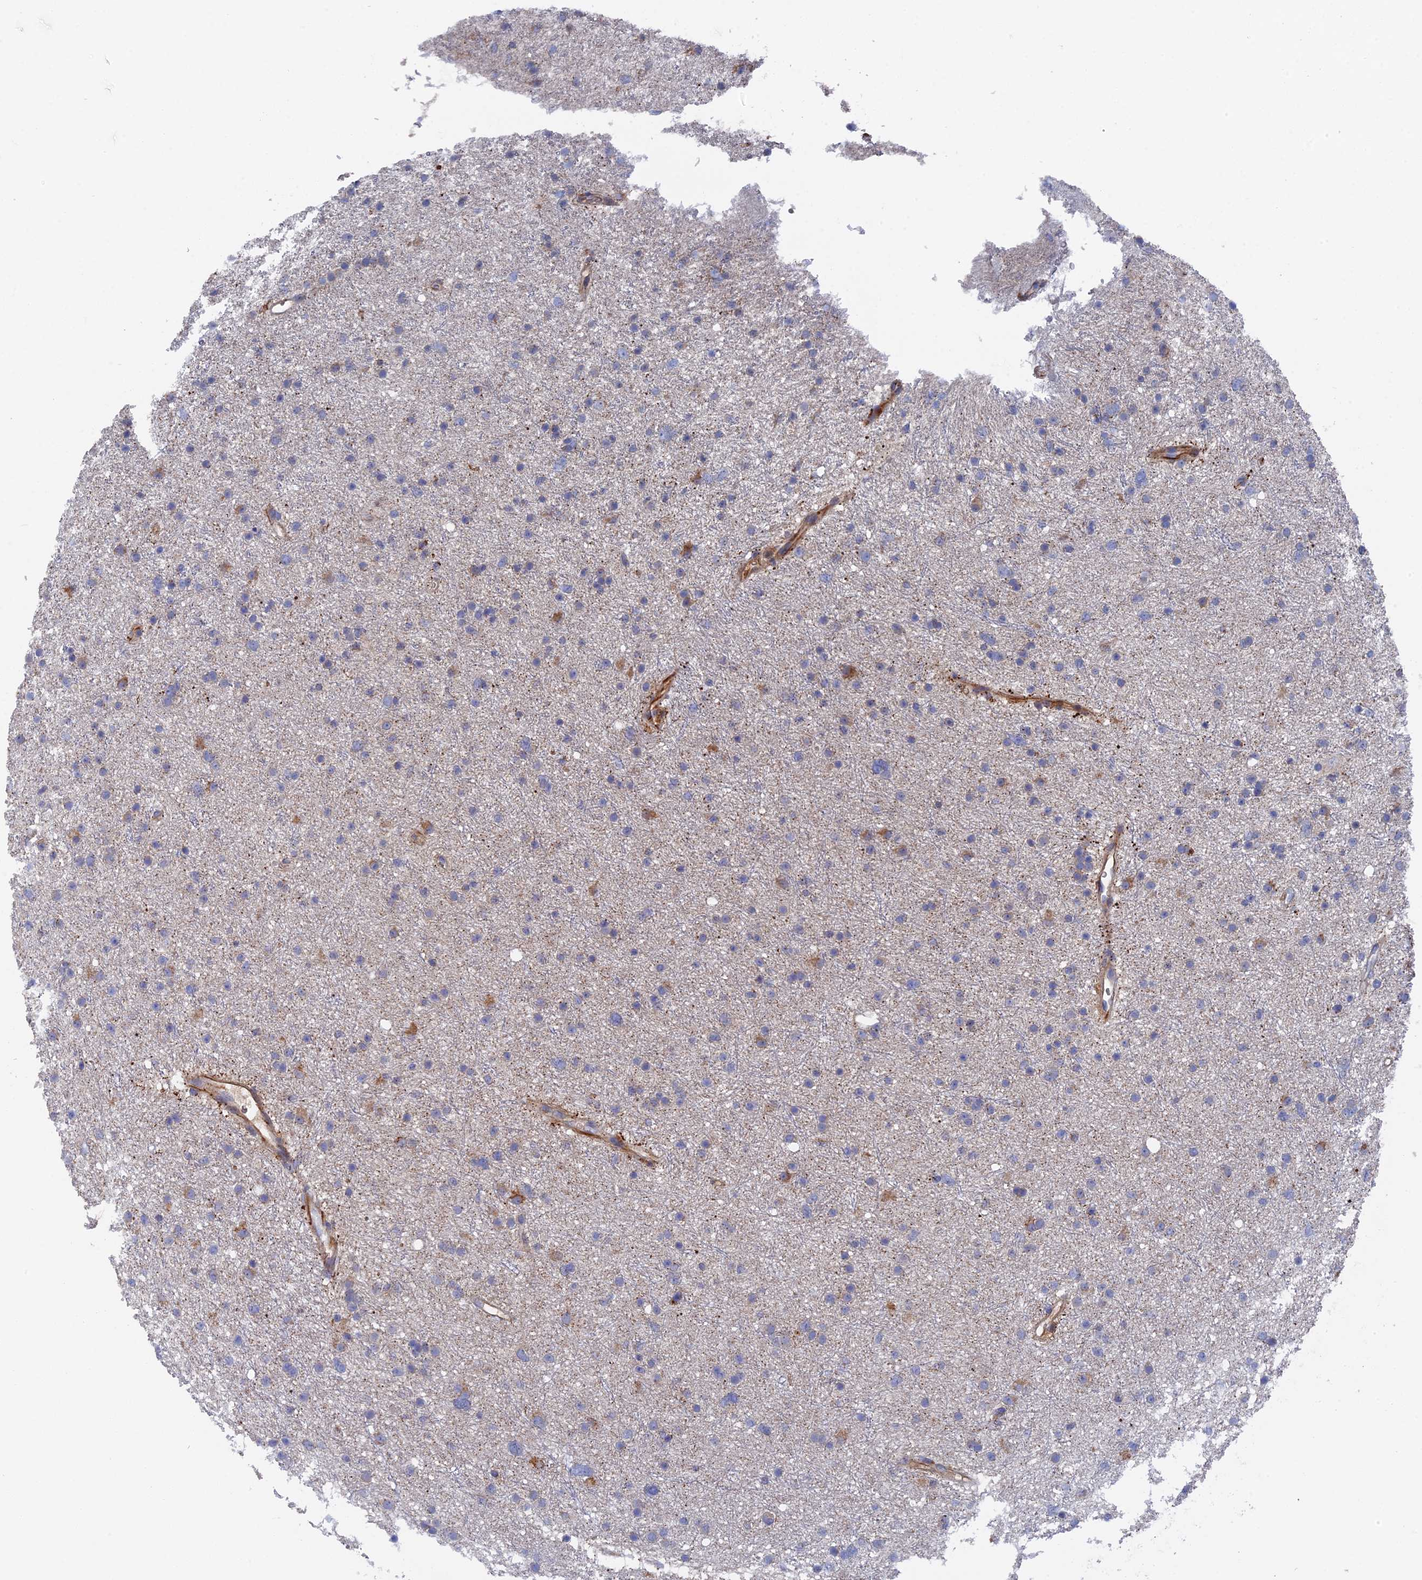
{"staining": {"intensity": "negative", "quantity": "none", "location": "none"}, "tissue": "glioma", "cell_type": "Tumor cells", "image_type": "cancer", "snomed": [{"axis": "morphology", "description": "Glioma, malignant, Low grade"}, {"axis": "topography", "description": "Cerebral cortex"}], "caption": "Immunohistochemical staining of human low-grade glioma (malignant) demonstrates no significant expression in tumor cells.", "gene": "SMG9", "patient": {"sex": "female", "age": 39}}